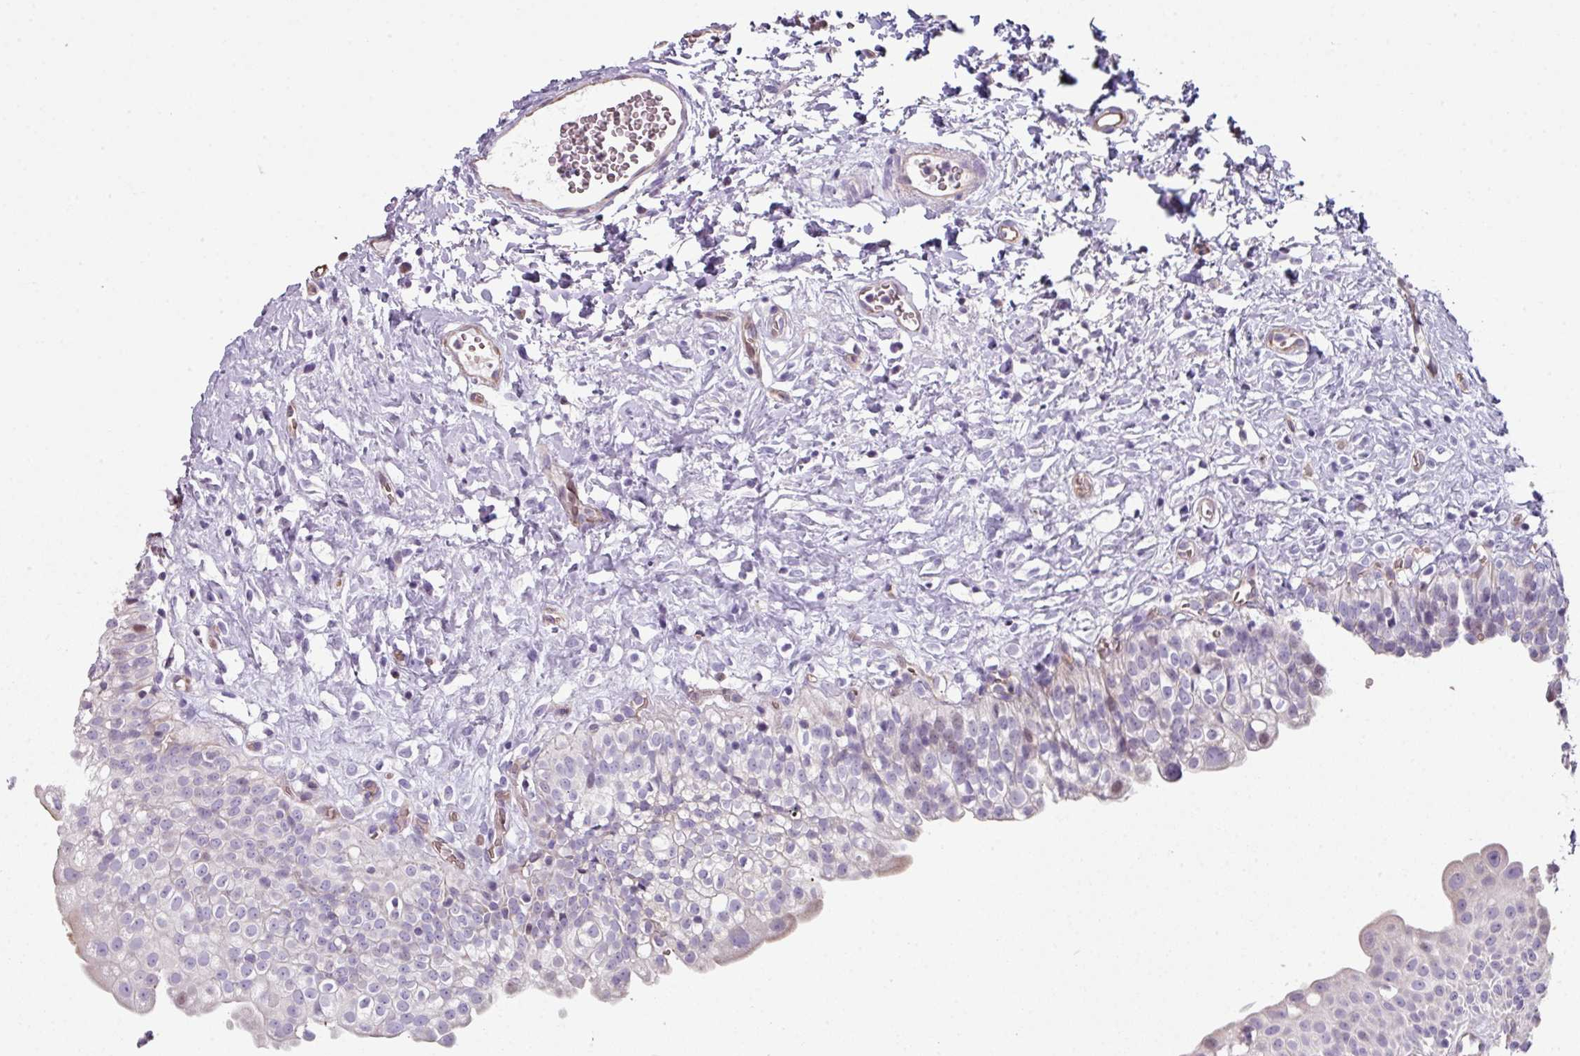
{"staining": {"intensity": "negative", "quantity": "none", "location": "none"}, "tissue": "urinary bladder", "cell_type": "Urothelial cells", "image_type": "normal", "snomed": [{"axis": "morphology", "description": "Normal tissue, NOS"}, {"axis": "topography", "description": "Urinary bladder"}], "caption": "High power microscopy image of an IHC image of normal urinary bladder, revealing no significant positivity in urothelial cells.", "gene": "ANO9", "patient": {"sex": "male", "age": 51}}